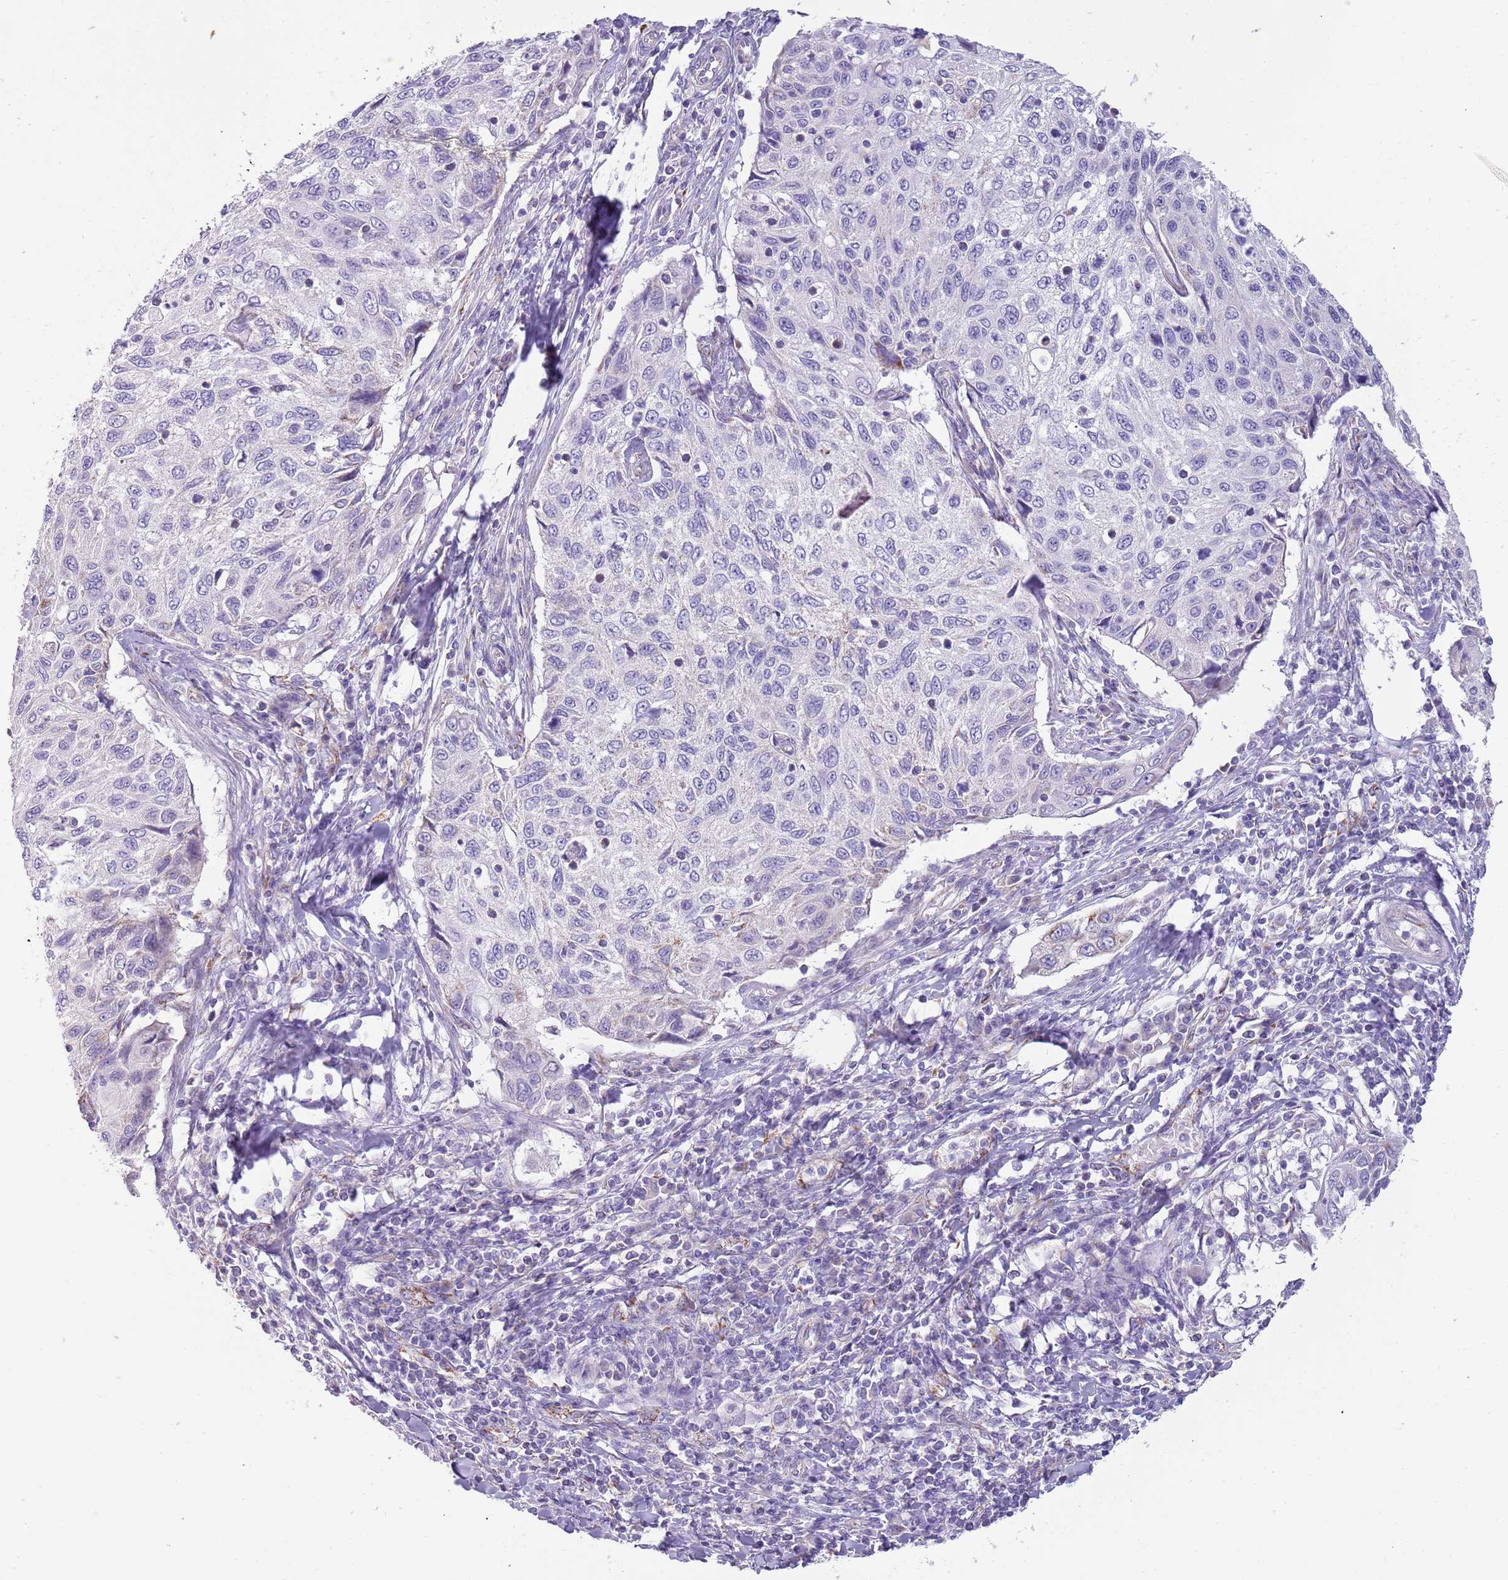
{"staining": {"intensity": "negative", "quantity": "none", "location": "none"}, "tissue": "cervical cancer", "cell_type": "Tumor cells", "image_type": "cancer", "snomed": [{"axis": "morphology", "description": "Squamous cell carcinoma, NOS"}, {"axis": "topography", "description": "Cervix"}], "caption": "Tumor cells are negative for brown protein staining in cervical cancer.", "gene": "RNF222", "patient": {"sex": "female", "age": 70}}